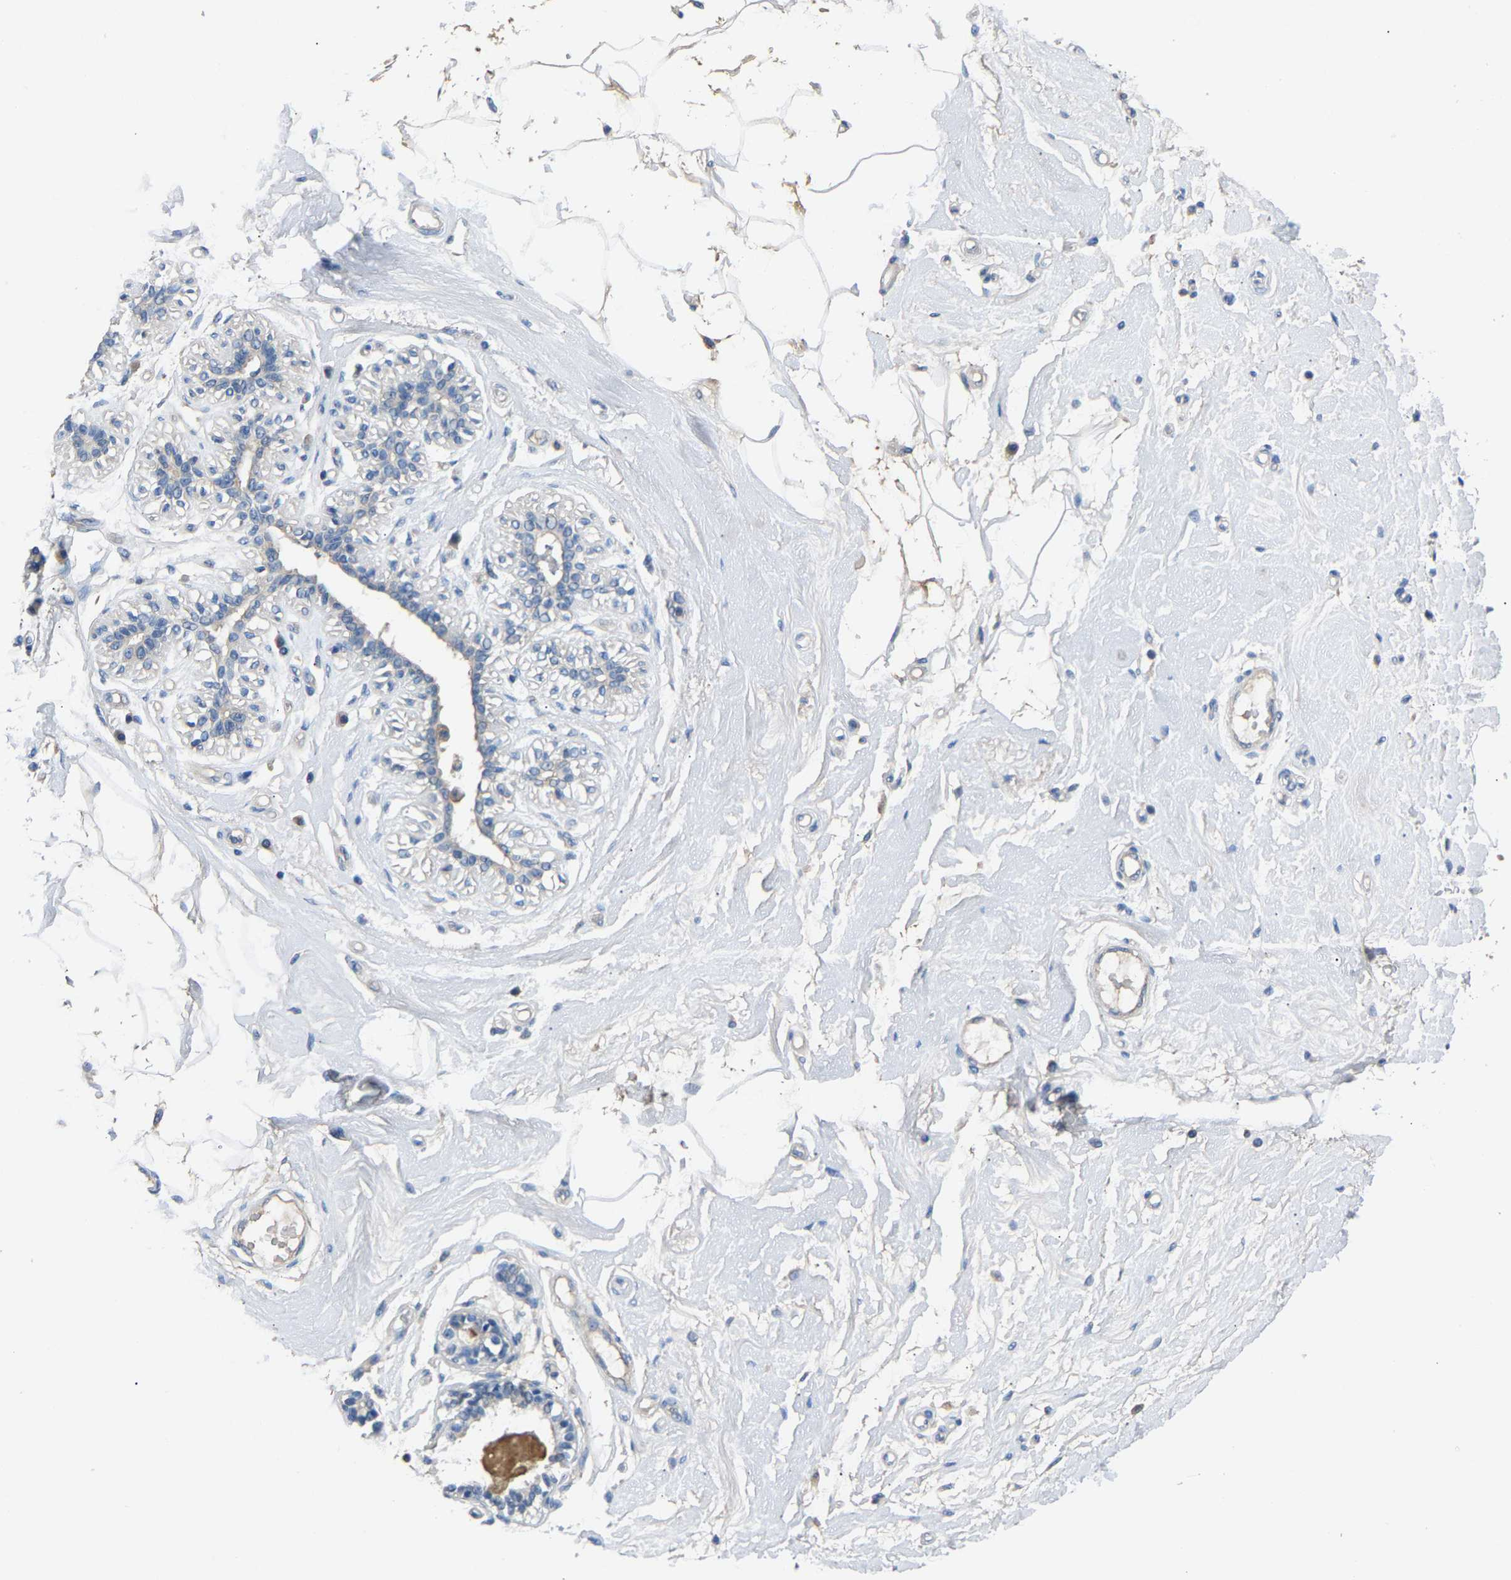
{"staining": {"intensity": "negative", "quantity": "none", "location": "none"}, "tissue": "breast", "cell_type": "Adipocytes", "image_type": "normal", "snomed": [{"axis": "morphology", "description": "Normal tissue, NOS"}, {"axis": "morphology", "description": "Lobular carcinoma"}, {"axis": "topography", "description": "Breast"}], "caption": "A histopathology image of human breast is negative for staining in adipocytes. (Brightfield microscopy of DAB IHC at high magnification).", "gene": "DNAAF5", "patient": {"sex": "female", "age": 59}}